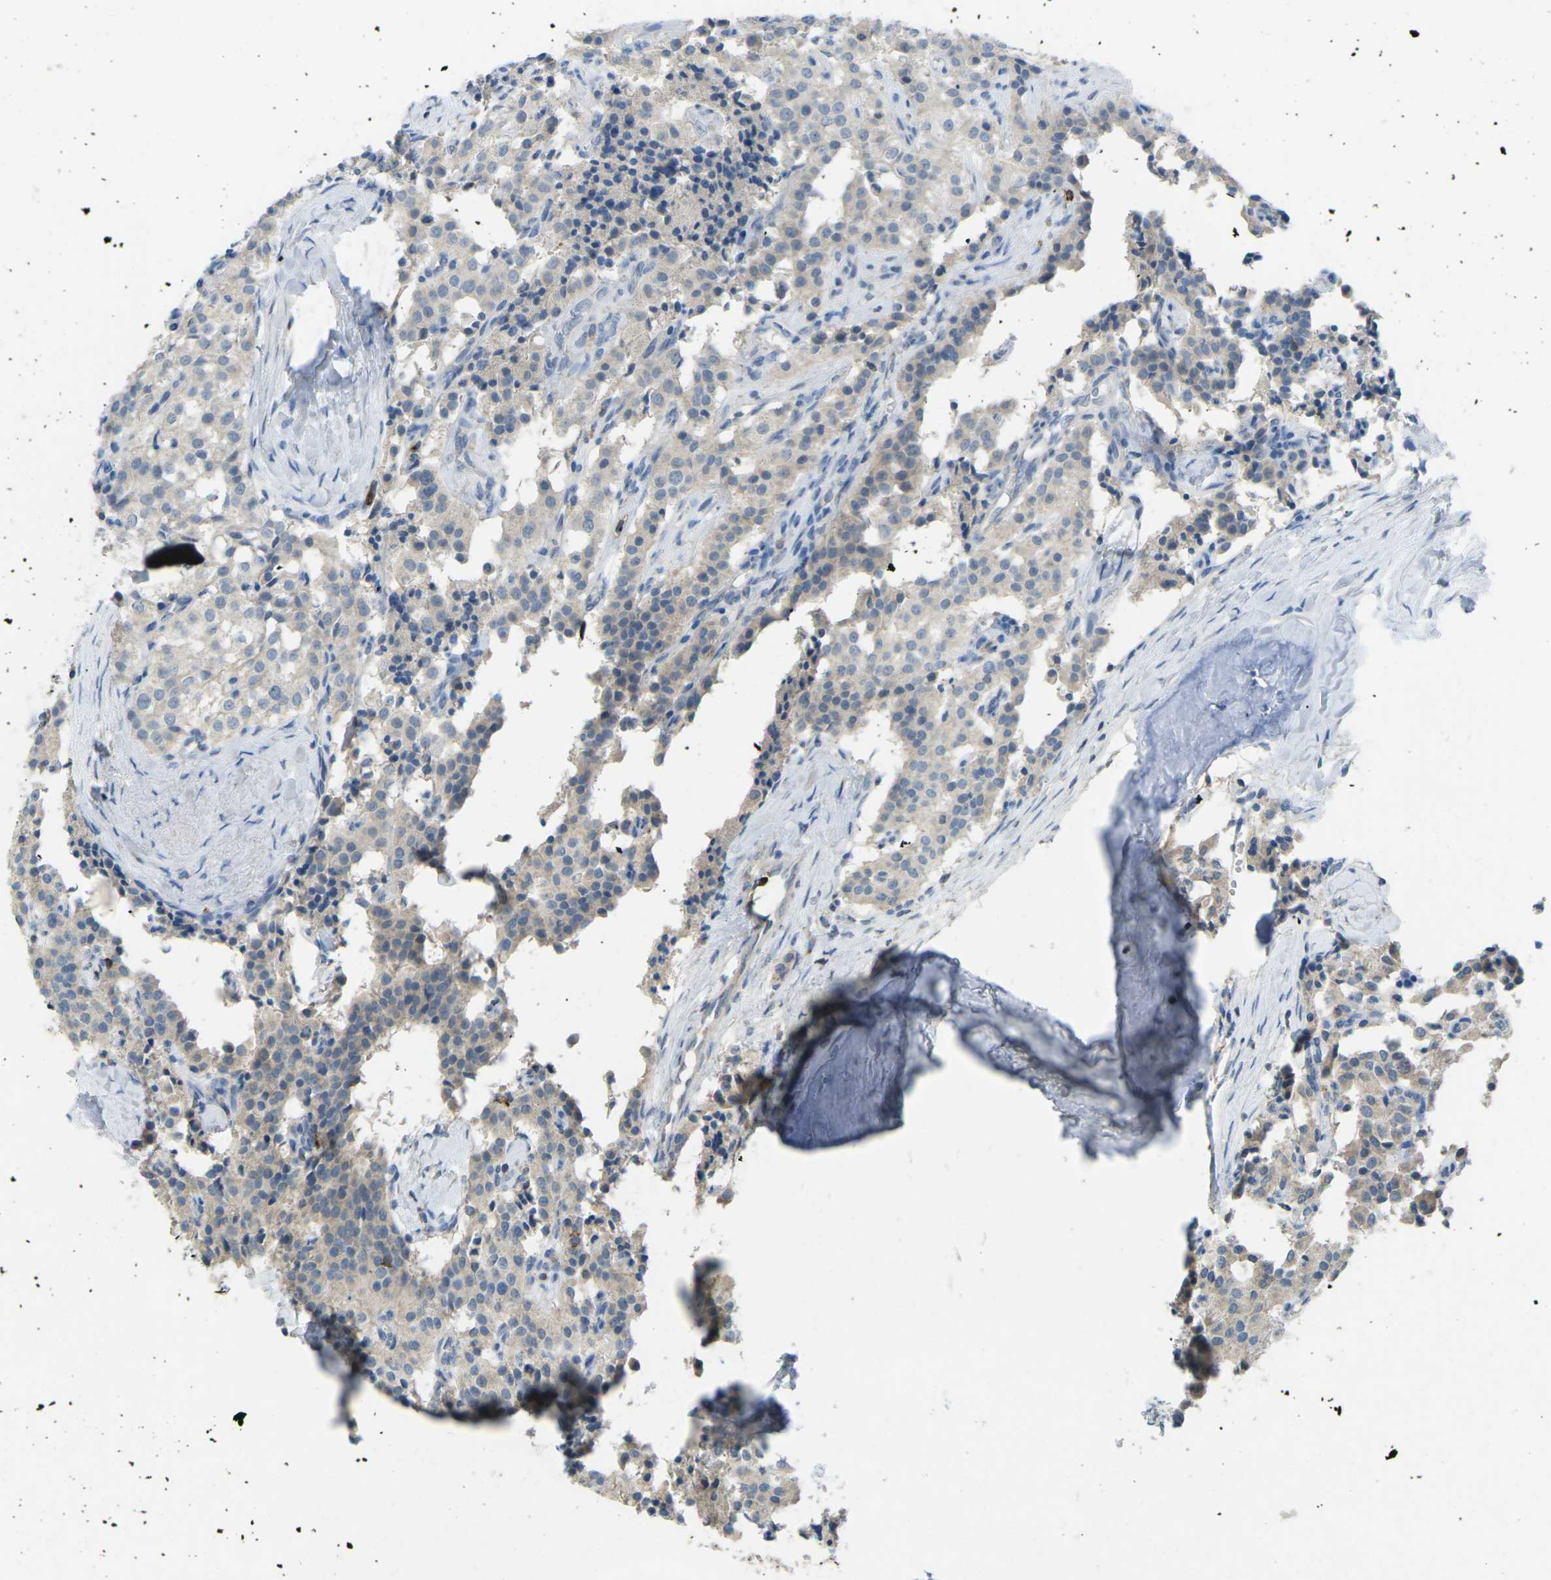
{"staining": {"intensity": "weak", "quantity": "<25%", "location": "cytoplasmic/membranous"}, "tissue": "carcinoid", "cell_type": "Tumor cells", "image_type": "cancer", "snomed": [{"axis": "morphology", "description": "Carcinoid, malignant, NOS"}, {"axis": "topography", "description": "Lung"}], "caption": "Immunohistochemistry micrograph of carcinoid stained for a protein (brown), which displays no positivity in tumor cells. (DAB immunohistochemistry (IHC) with hematoxylin counter stain).", "gene": "CD19", "patient": {"sex": "male", "age": 30}}